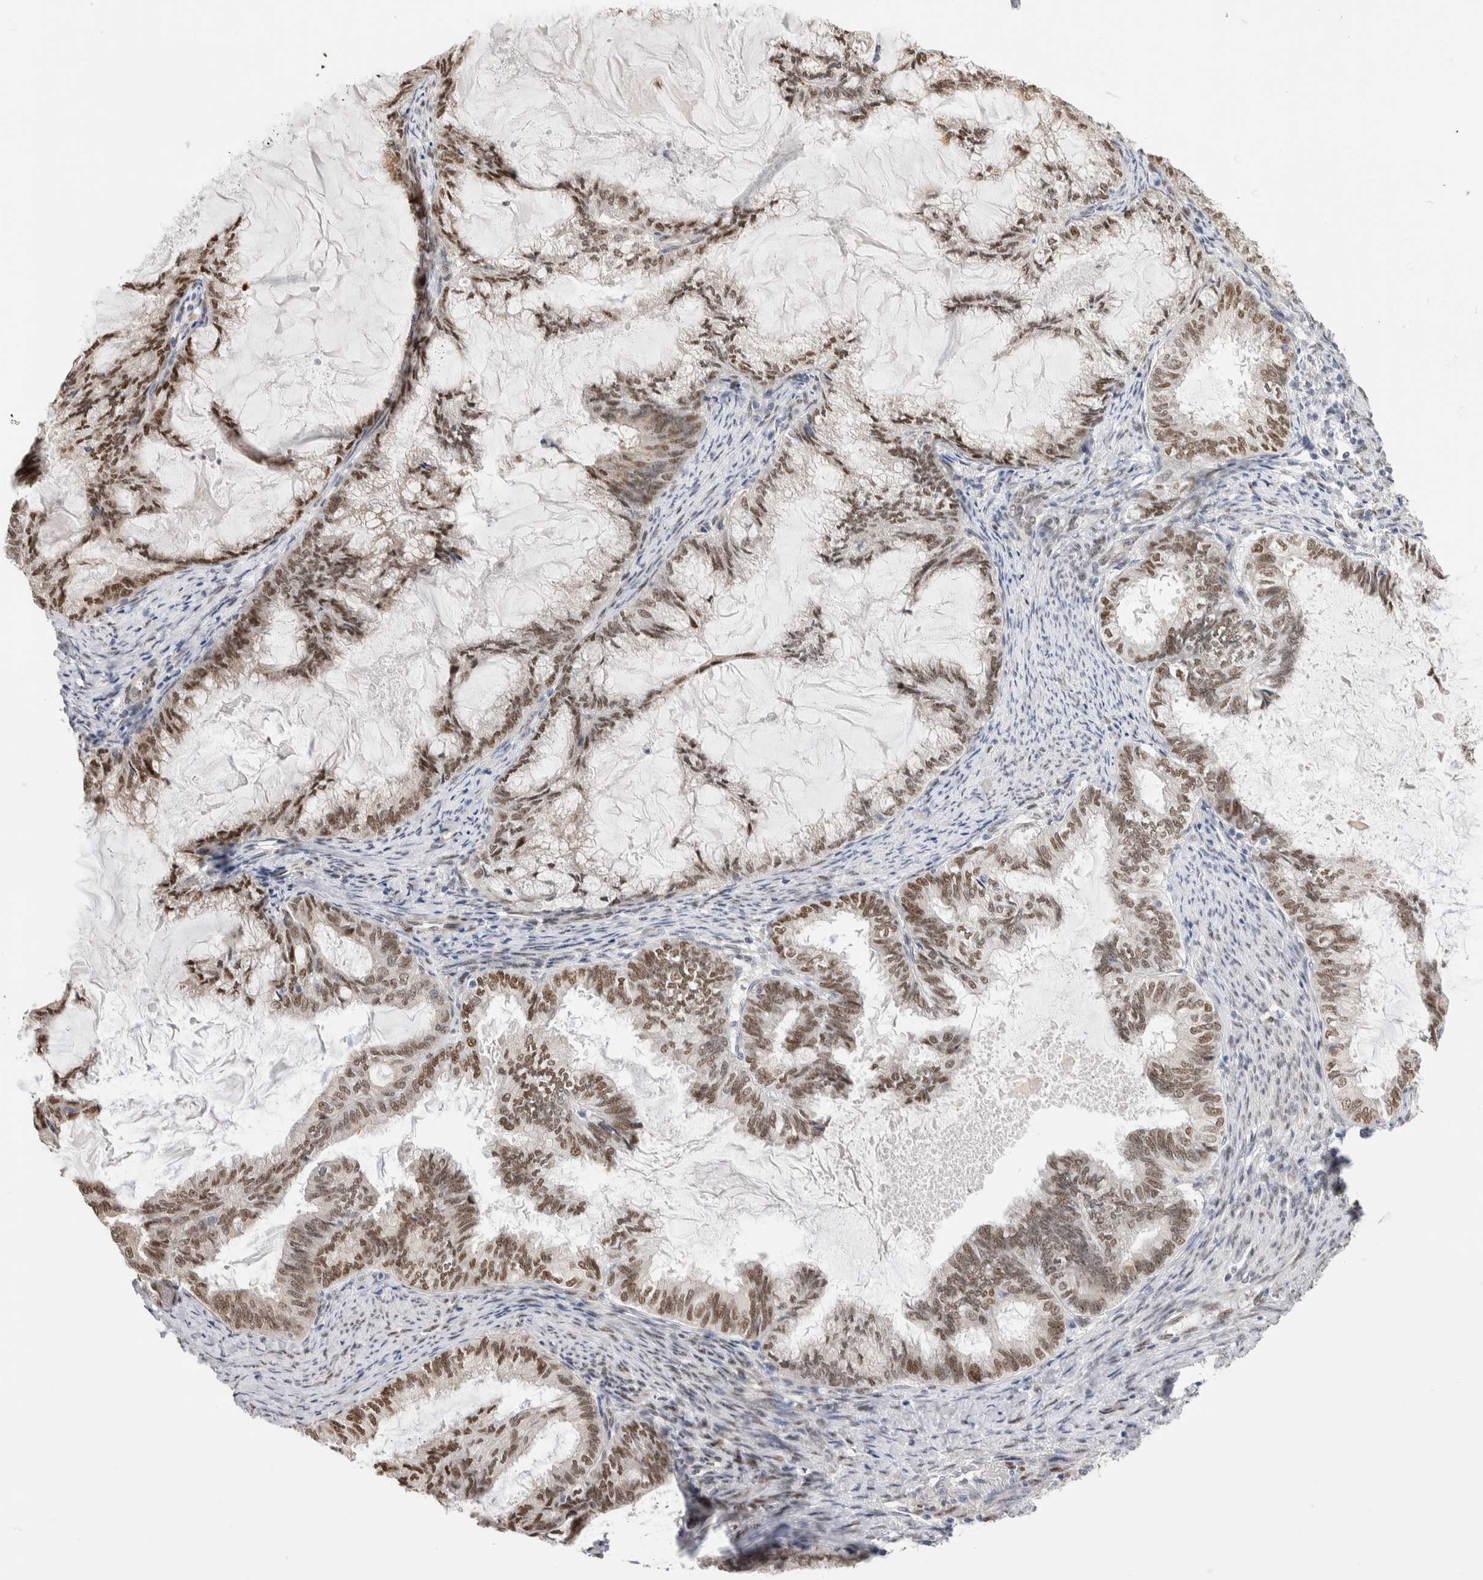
{"staining": {"intensity": "moderate", "quantity": ">75%", "location": "nuclear"}, "tissue": "endometrial cancer", "cell_type": "Tumor cells", "image_type": "cancer", "snomed": [{"axis": "morphology", "description": "Adenocarcinoma, NOS"}, {"axis": "topography", "description": "Endometrium"}], "caption": "Moderate nuclear protein expression is identified in about >75% of tumor cells in endometrial cancer.", "gene": "NSMAF", "patient": {"sex": "female", "age": 86}}